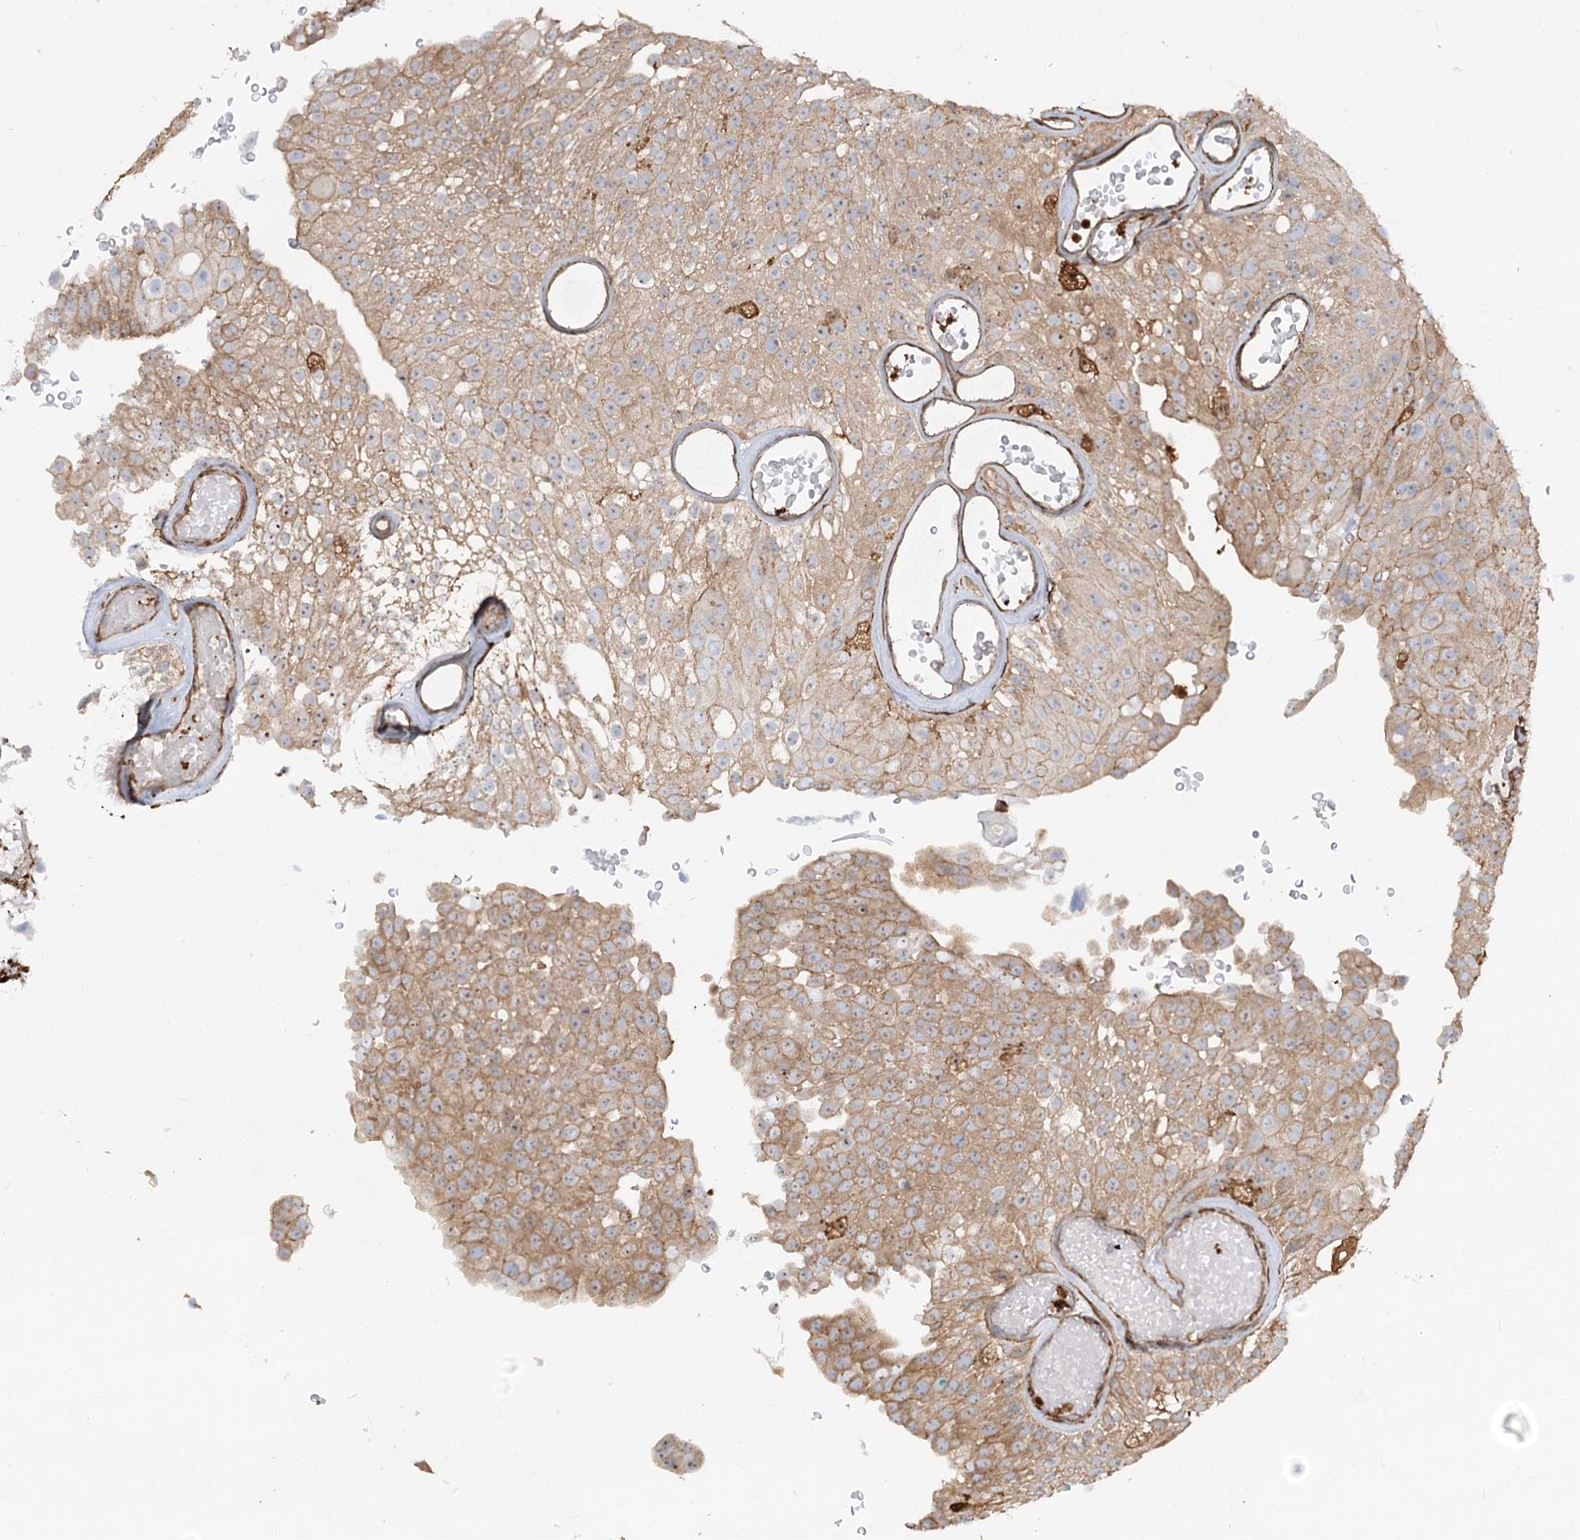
{"staining": {"intensity": "moderate", "quantity": ">75%", "location": "cytoplasmic/membranous"}, "tissue": "urothelial cancer", "cell_type": "Tumor cells", "image_type": "cancer", "snomed": [{"axis": "morphology", "description": "Urothelial carcinoma, Low grade"}, {"axis": "topography", "description": "Urinary bladder"}], "caption": "Immunohistochemical staining of human low-grade urothelial carcinoma demonstrates medium levels of moderate cytoplasmic/membranous protein positivity in approximately >75% of tumor cells. Nuclei are stained in blue.", "gene": "WDR36", "patient": {"sex": "male", "age": 78}}